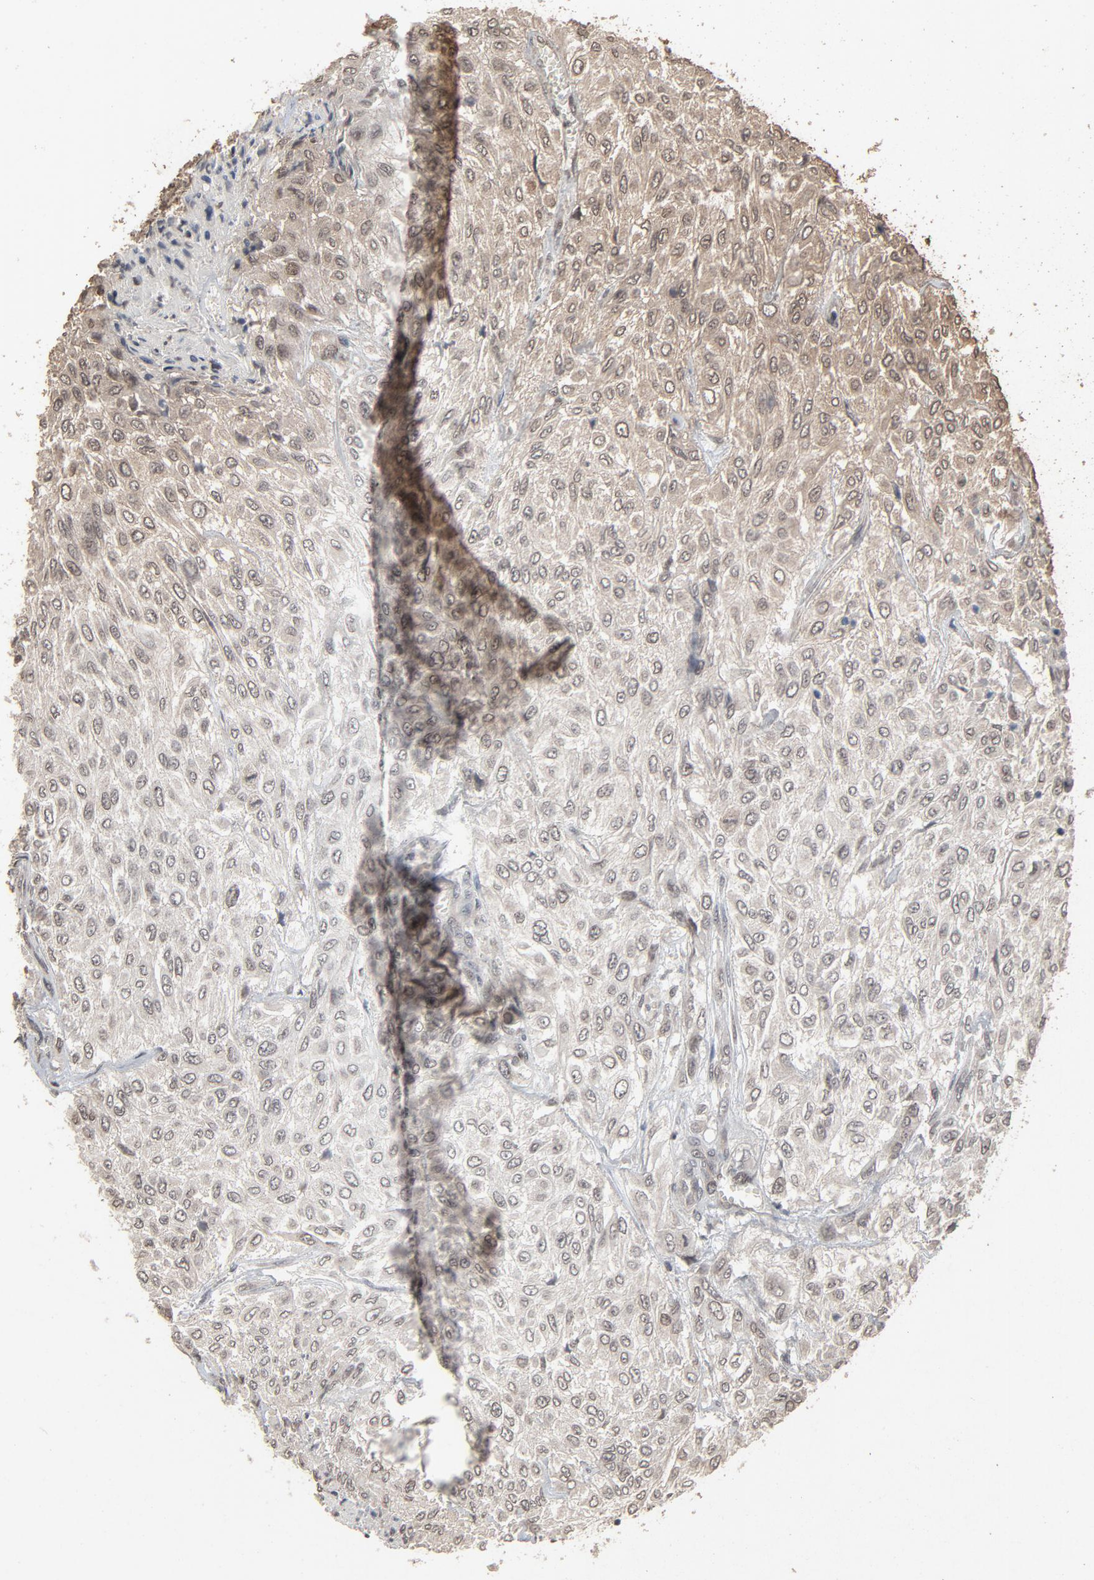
{"staining": {"intensity": "weak", "quantity": "25%-75%", "location": "cytoplasmic/membranous,nuclear"}, "tissue": "urothelial cancer", "cell_type": "Tumor cells", "image_type": "cancer", "snomed": [{"axis": "morphology", "description": "Urothelial carcinoma, High grade"}, {"axis": "topography", "description": "Urinary bladder"}], "caption": "Tumor cells exhibit weak cytoplasmic/membranous and nuclear positivity in approximately 25%-75% of cells in high-grade urothelial carcinoma.", "gene": "POM121", "patient": {"sex": "male", "age": 57}}